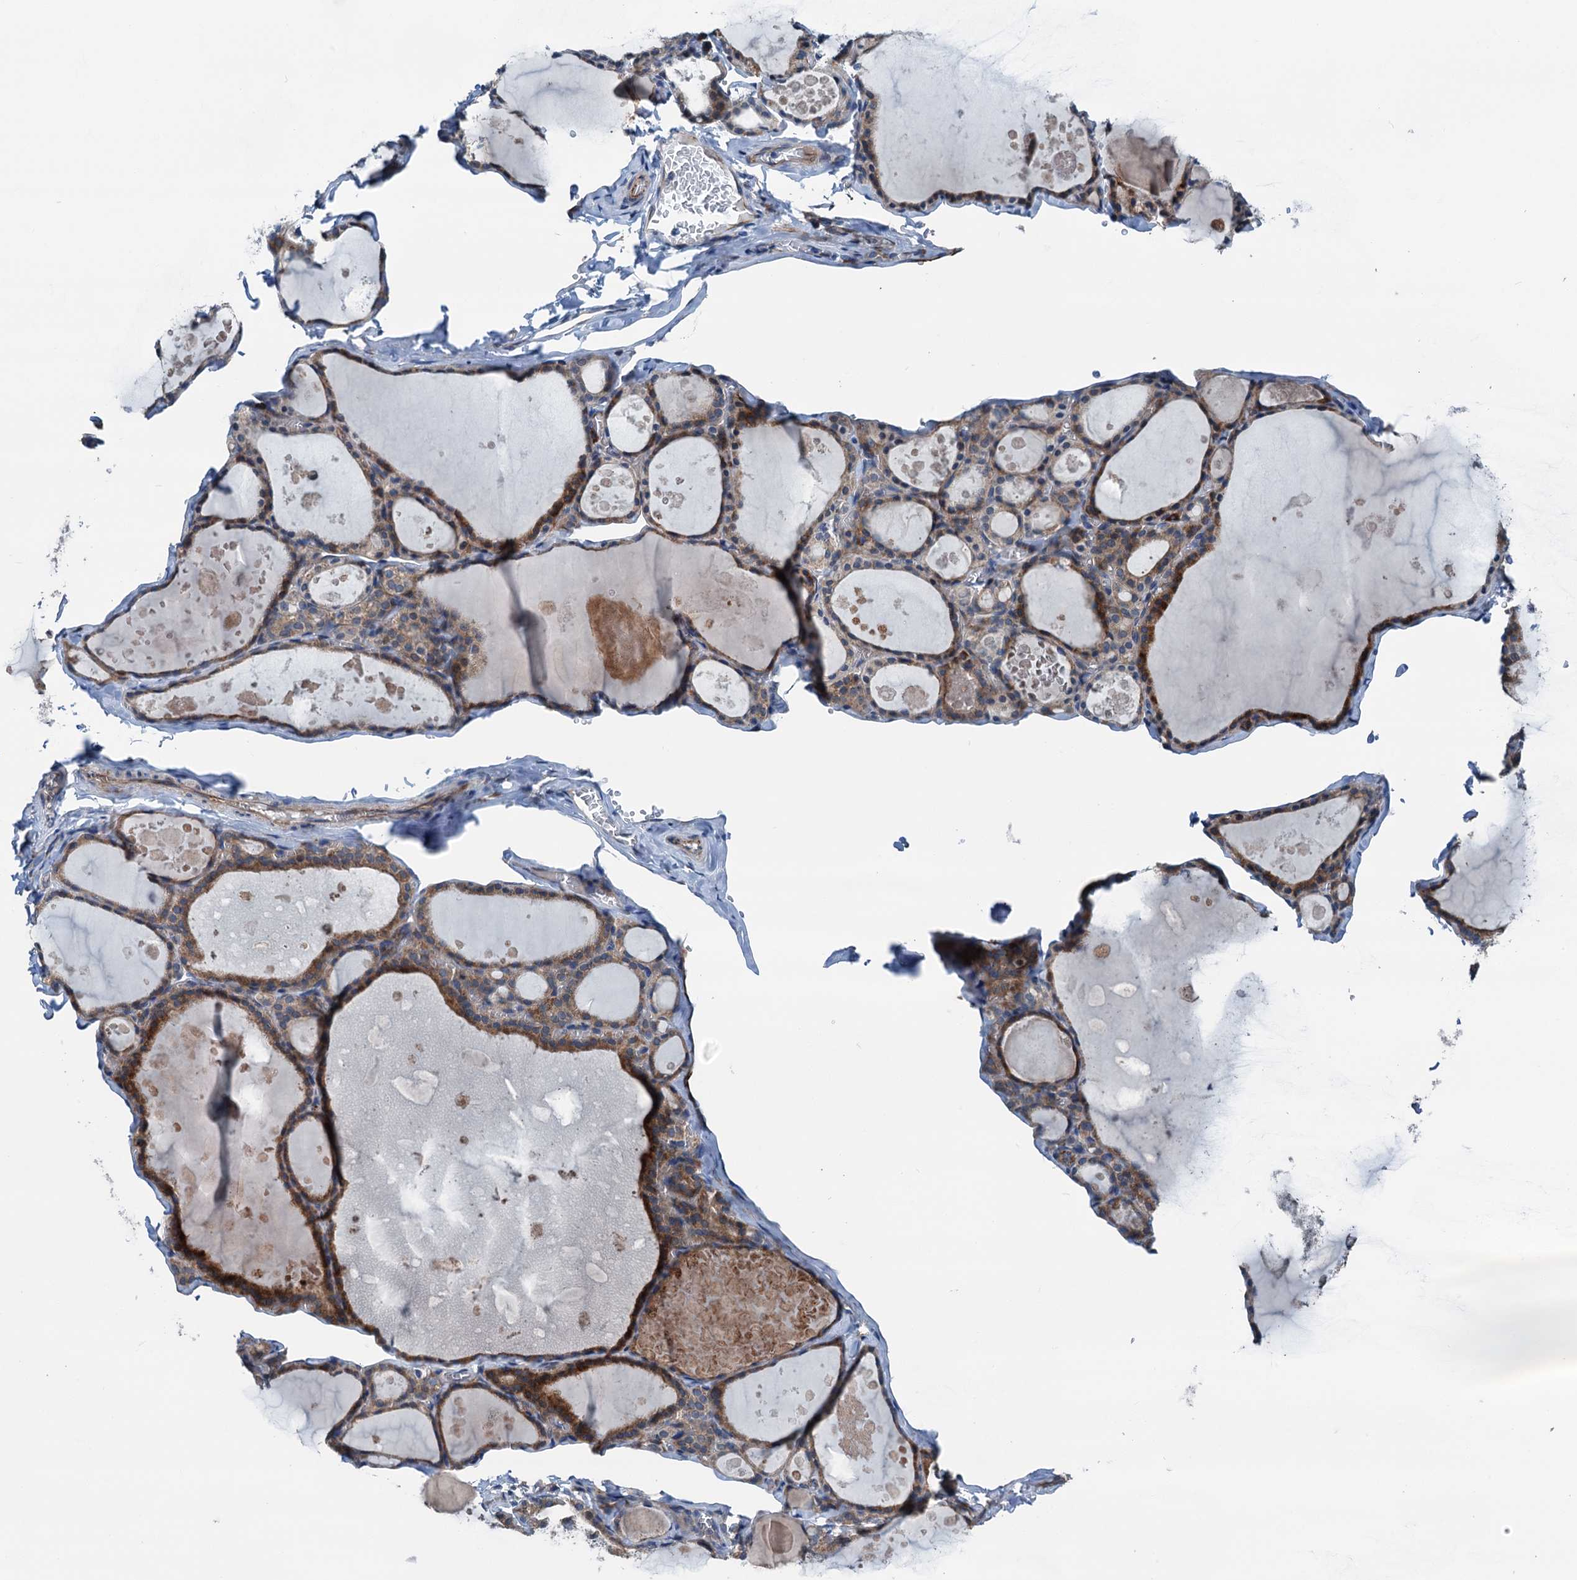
{"staining": {"intensity": "moderate", "quantity": ">75%", "location": "cytoplasmic/membranous"}, "tissue": "thyroid gland", "cell_type": "Glandular cells", "image_type": "normal", "snomed": [{"axis": "morphology", "description": "Normal tissue, NOS"}, {"axis": "topography", "description": "Thyroid gland"}], "caption": "Glandular cells demonstrate medium levels of moderate cytoplasmic/membranous positivity in about >75% of cells in unremarkable human thyroid gland.", "gene": "ELAC1", "patient": {"sex": "male", "age": 56}}